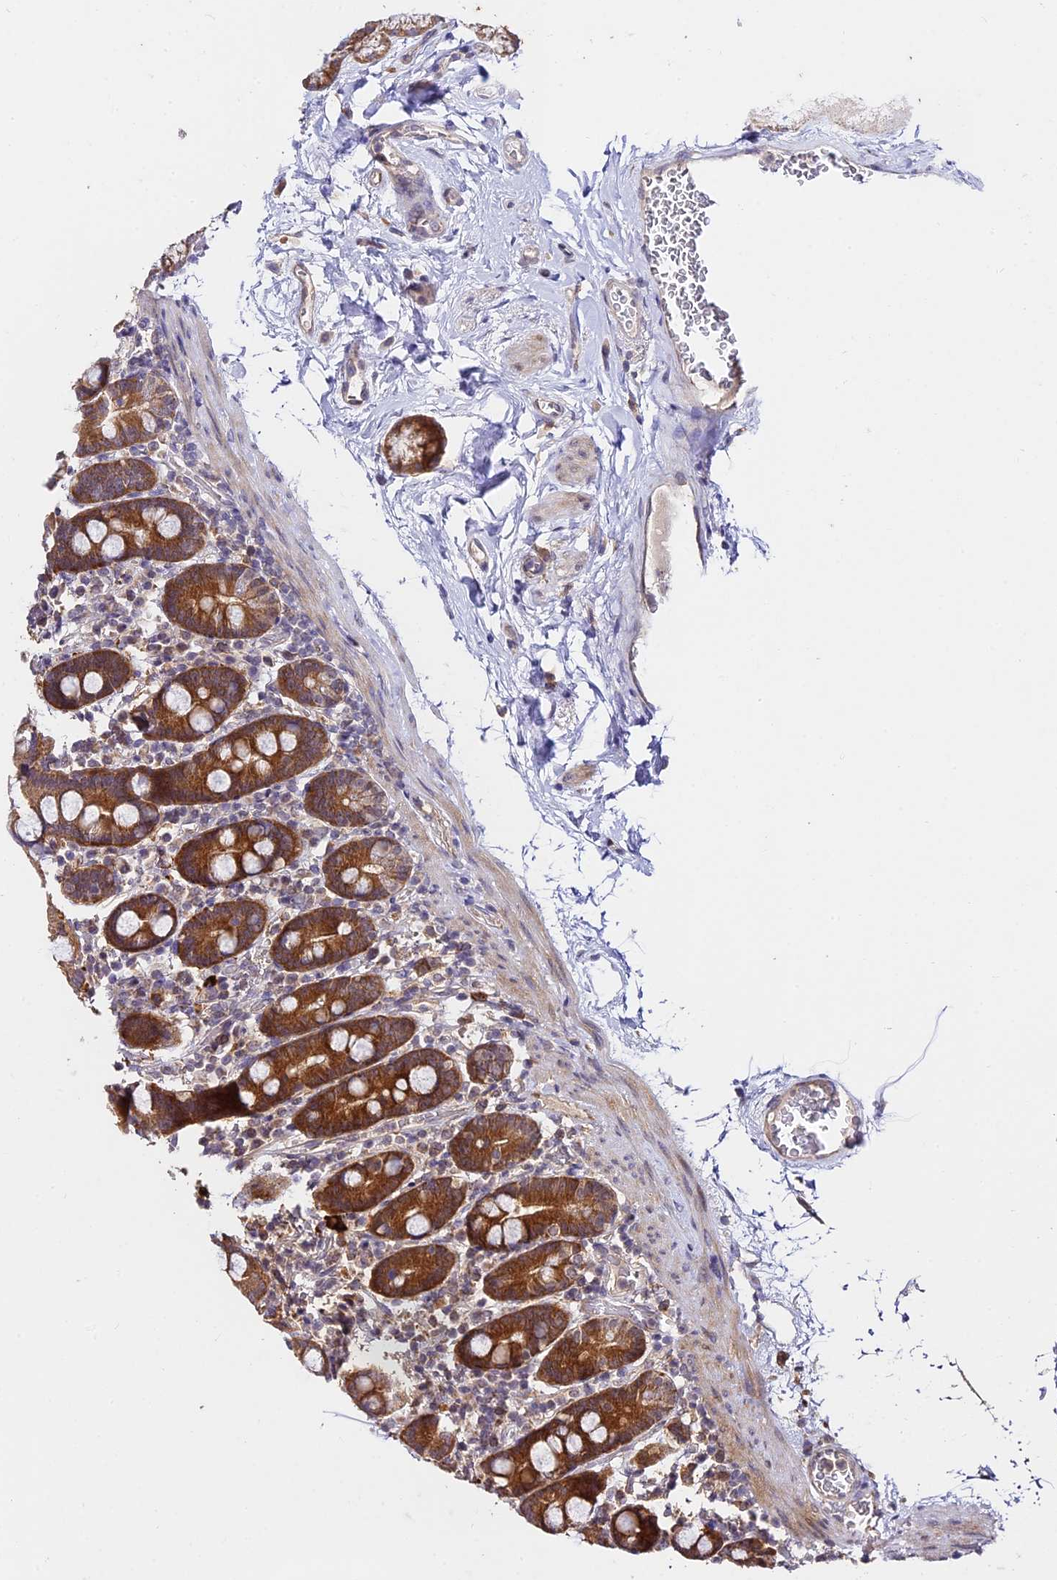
{"staining": {"intensity": "strong", "quantity": ">75%", "location": "cytoplasmic/membranous"}, "tissue": "duodenum", "cell_type": "Glandular cells", "image_type": "normal", "snomed": [{"axis": "morphology", "description": "Normal tissue, NOS"}, {"axis": "topography", "description": "Duodenum"}], "caption": "There is high levels of strong cytoplasmic/membranous positivity in glandular cells of normal duodenum, as demonstrated by immunohistochemical staining (brown color).", "gene": "C3orf20", "patient": {"sex": "male", "age": 55}}